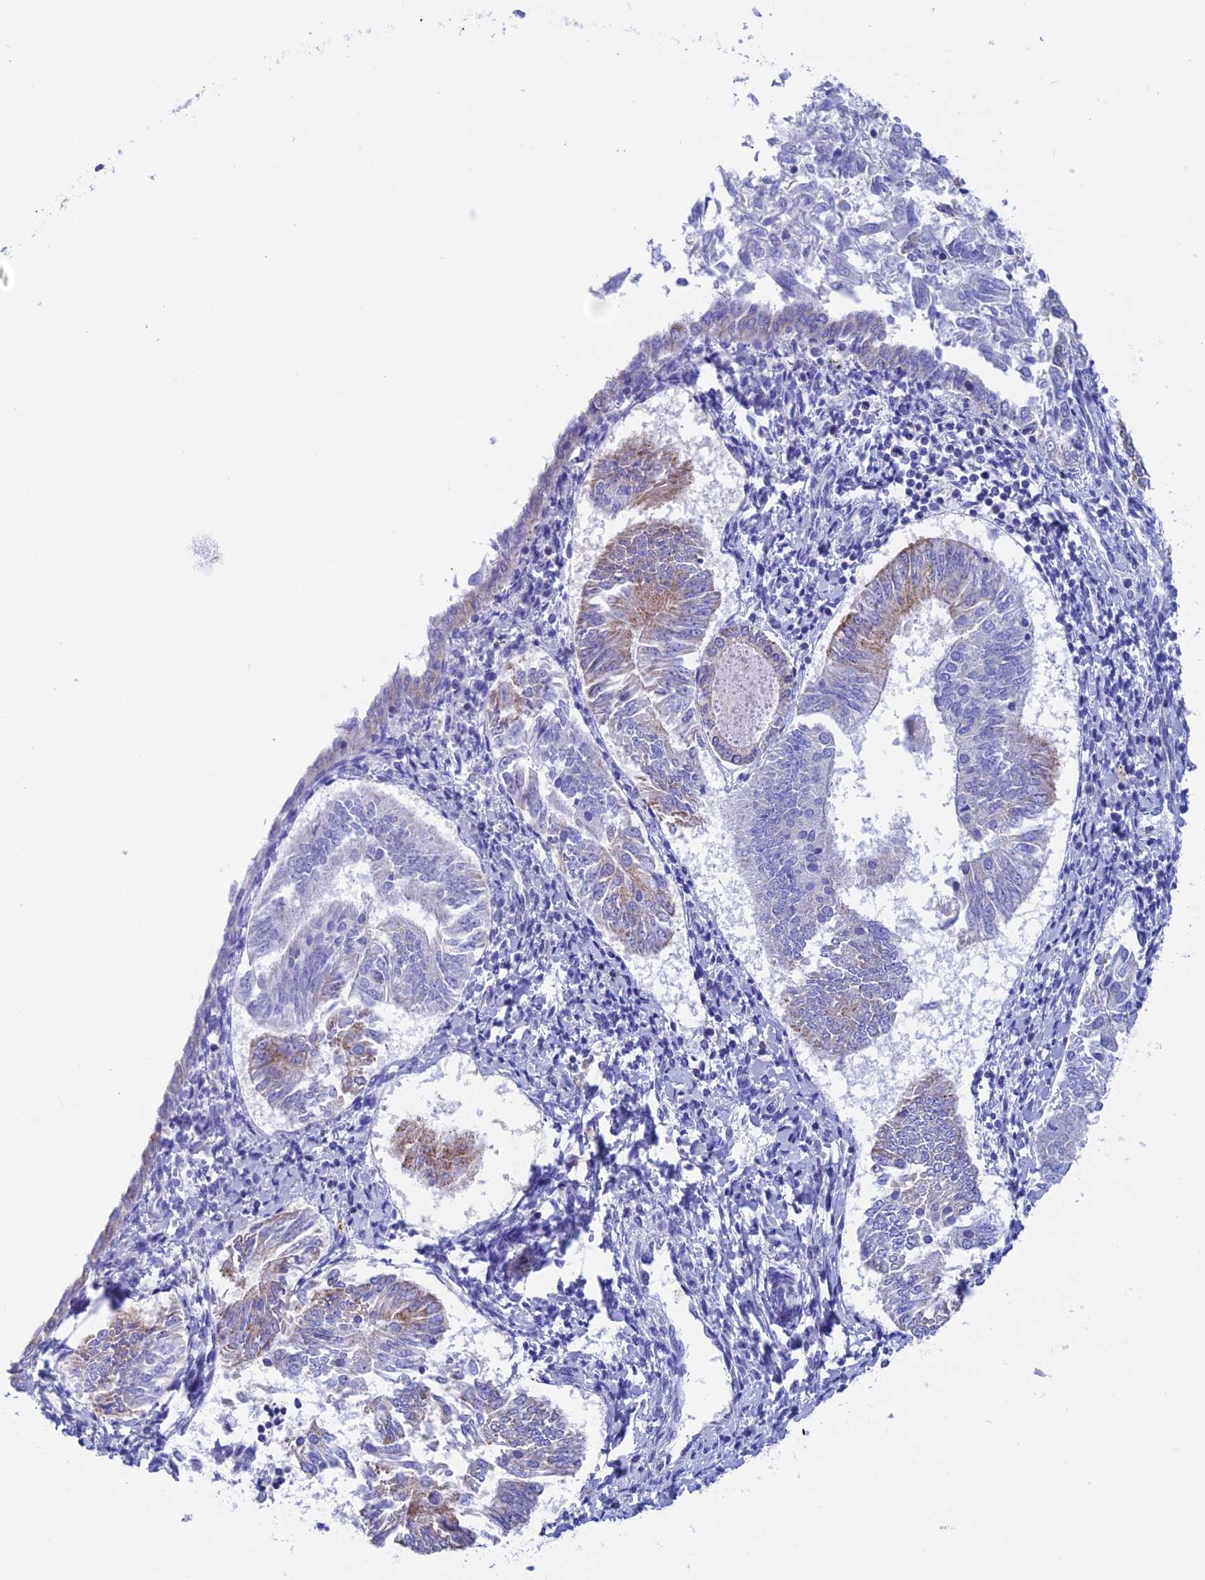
{"staining": {"intensity": "weak", "quantity": "<25%", "location": "cytoplasmic/membranous"}, "tissue": "endometrial cancer", "cell_type": "Tumor cells", "image_type": "cancer", "snomed": [{"axis": "morphology", "description": "Adenocarcinoma, NOS"}, {"axis": "topography", "description": "Endometrium"}], "caption": "This is an immunohistochemistry image of human endometrial cancer. There is no positivity in tumor cells.", "gene": "PRIM1", "patient": {"sex": "female", "age": 58}}